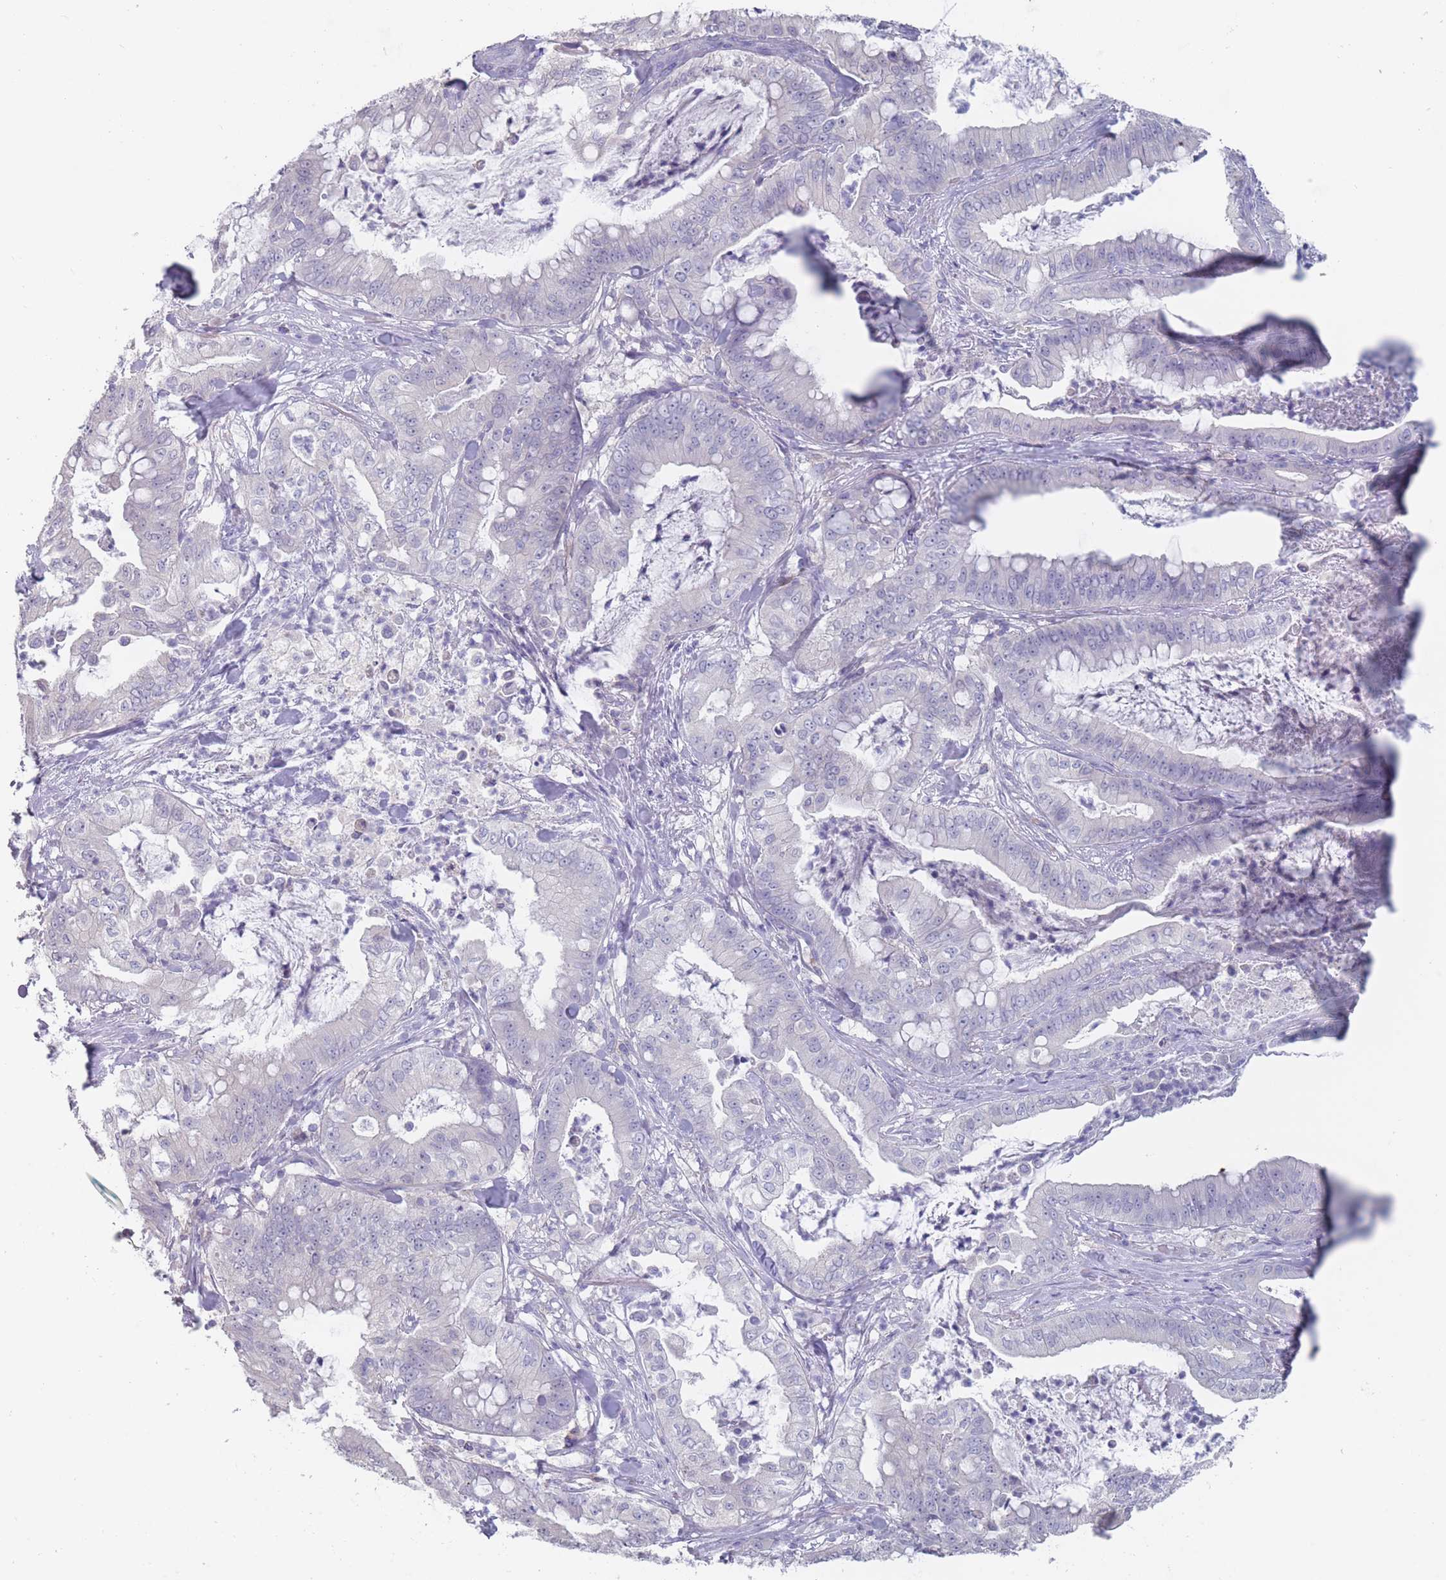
{"staining": {"intensity": "negative", "quantity": "none", "location": "none"}, "tissue": "pancreatic cancer", "cell_type": "Tumor cells", "image_type": "cancer", "snomed": [{"axis": "morphology", "description": "Adenocarcinoma, NOS"}, {"axis": "topography", "description": "Pancreas"}], "caption": "Pancreatic adenocarcinoma was stained to show a protein in brown. There is no significant positivity in tumor cells.", "gene": "CYP51A1", "patient": {"sex": "male", "age": 71}}